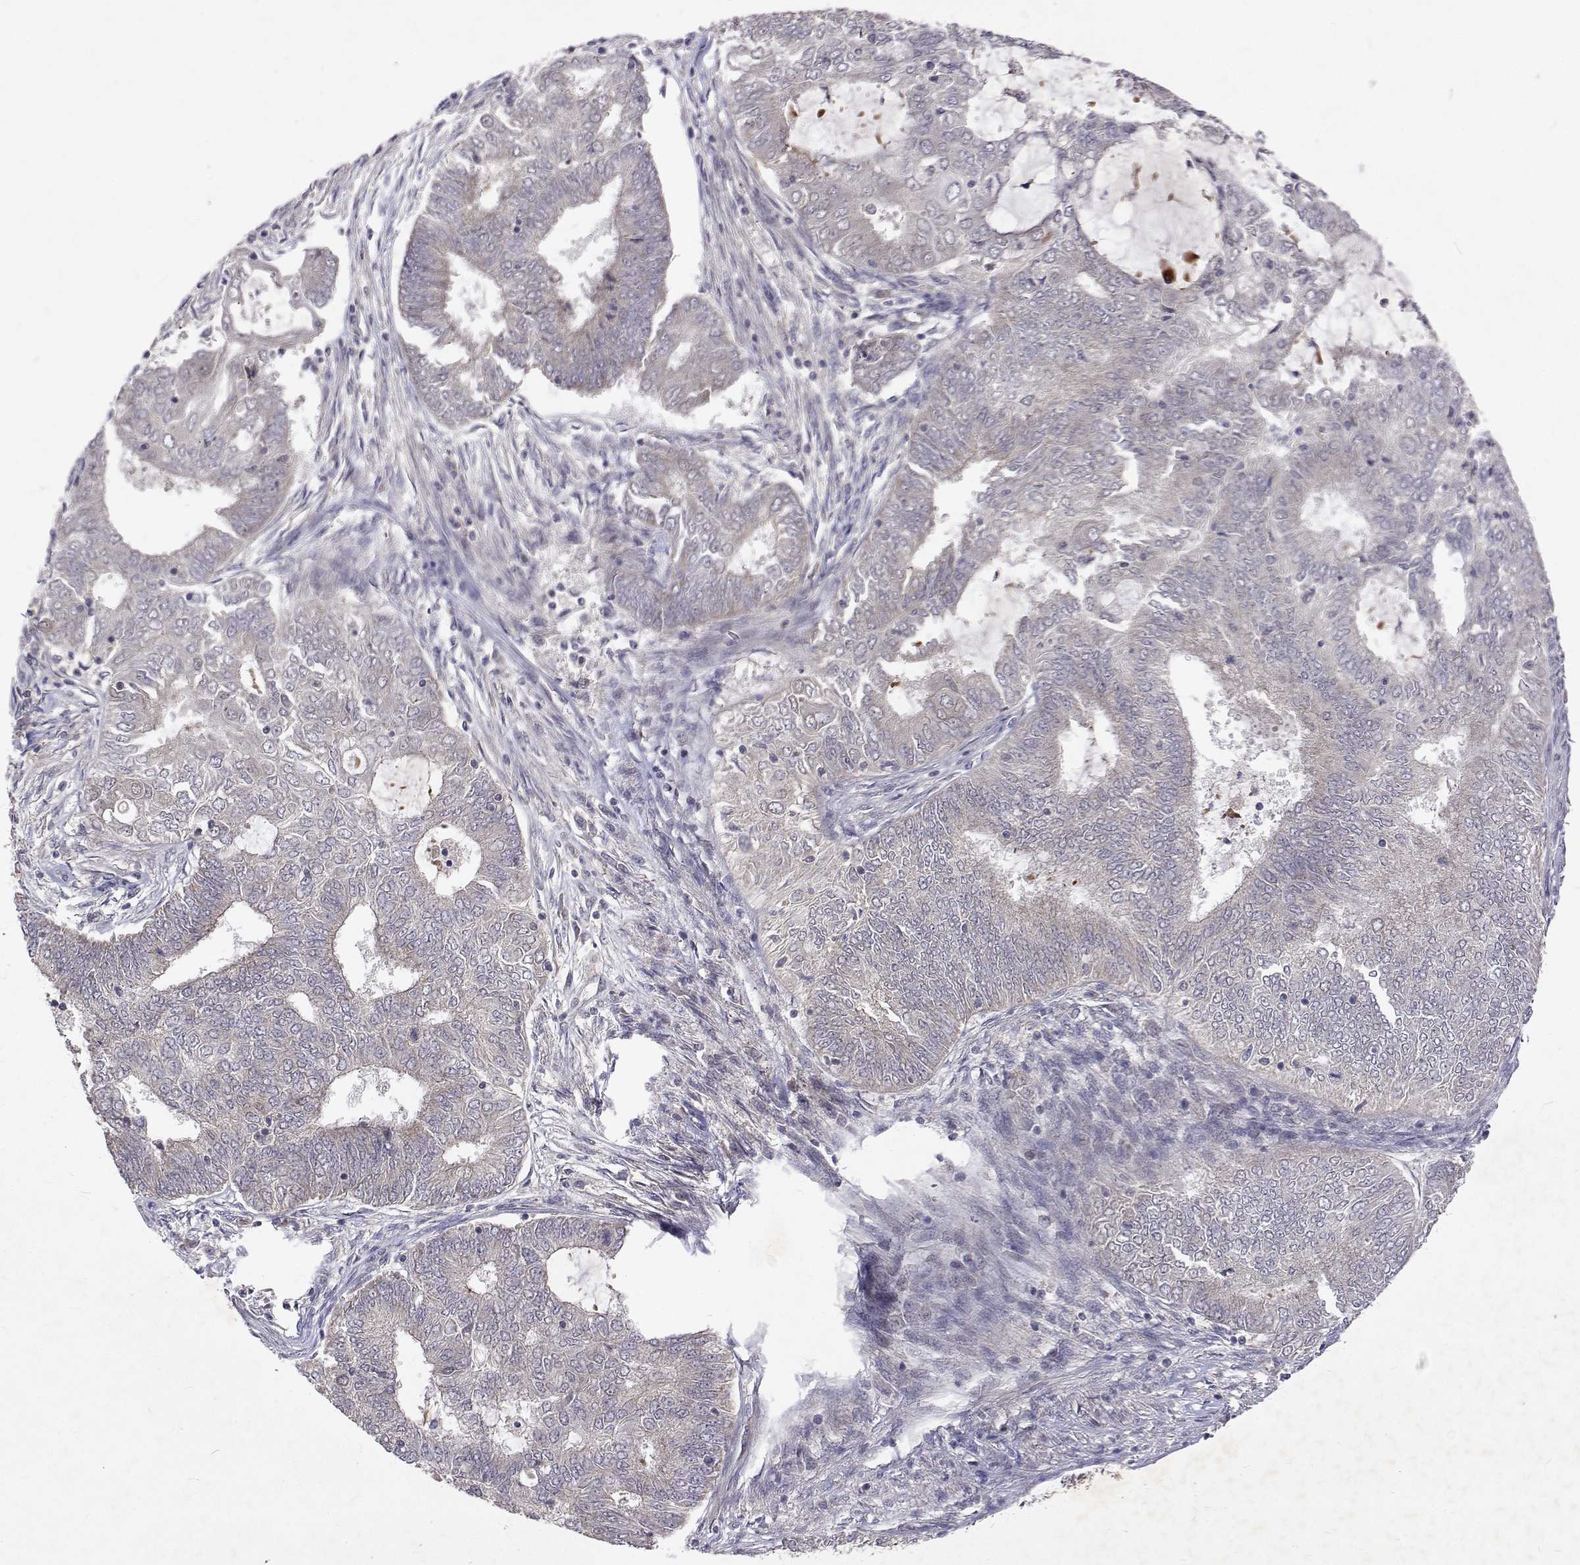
{"staining": {"intensity": "weak", "quantity": "25%-75%", "location": "cytoplasmic/membranous"}, "tissue": "endometrial cancer", "cell_type": "Tumor cells", "image_type": "cancer", "snomed": [{"axis": "morphology", "description": "Adenocarcinoma, NOS"}, {"axis": "topography", "description": "Endometrium"}], "caption": "A low amount of weak cytoplasmic/membranous staining is identified in about 25%-75% of tumor cells in endometrial cancer (adenocarcinoma) tissue.", "gene": "ALKBH8", "patient": {"sex": "female", "age": 62}}